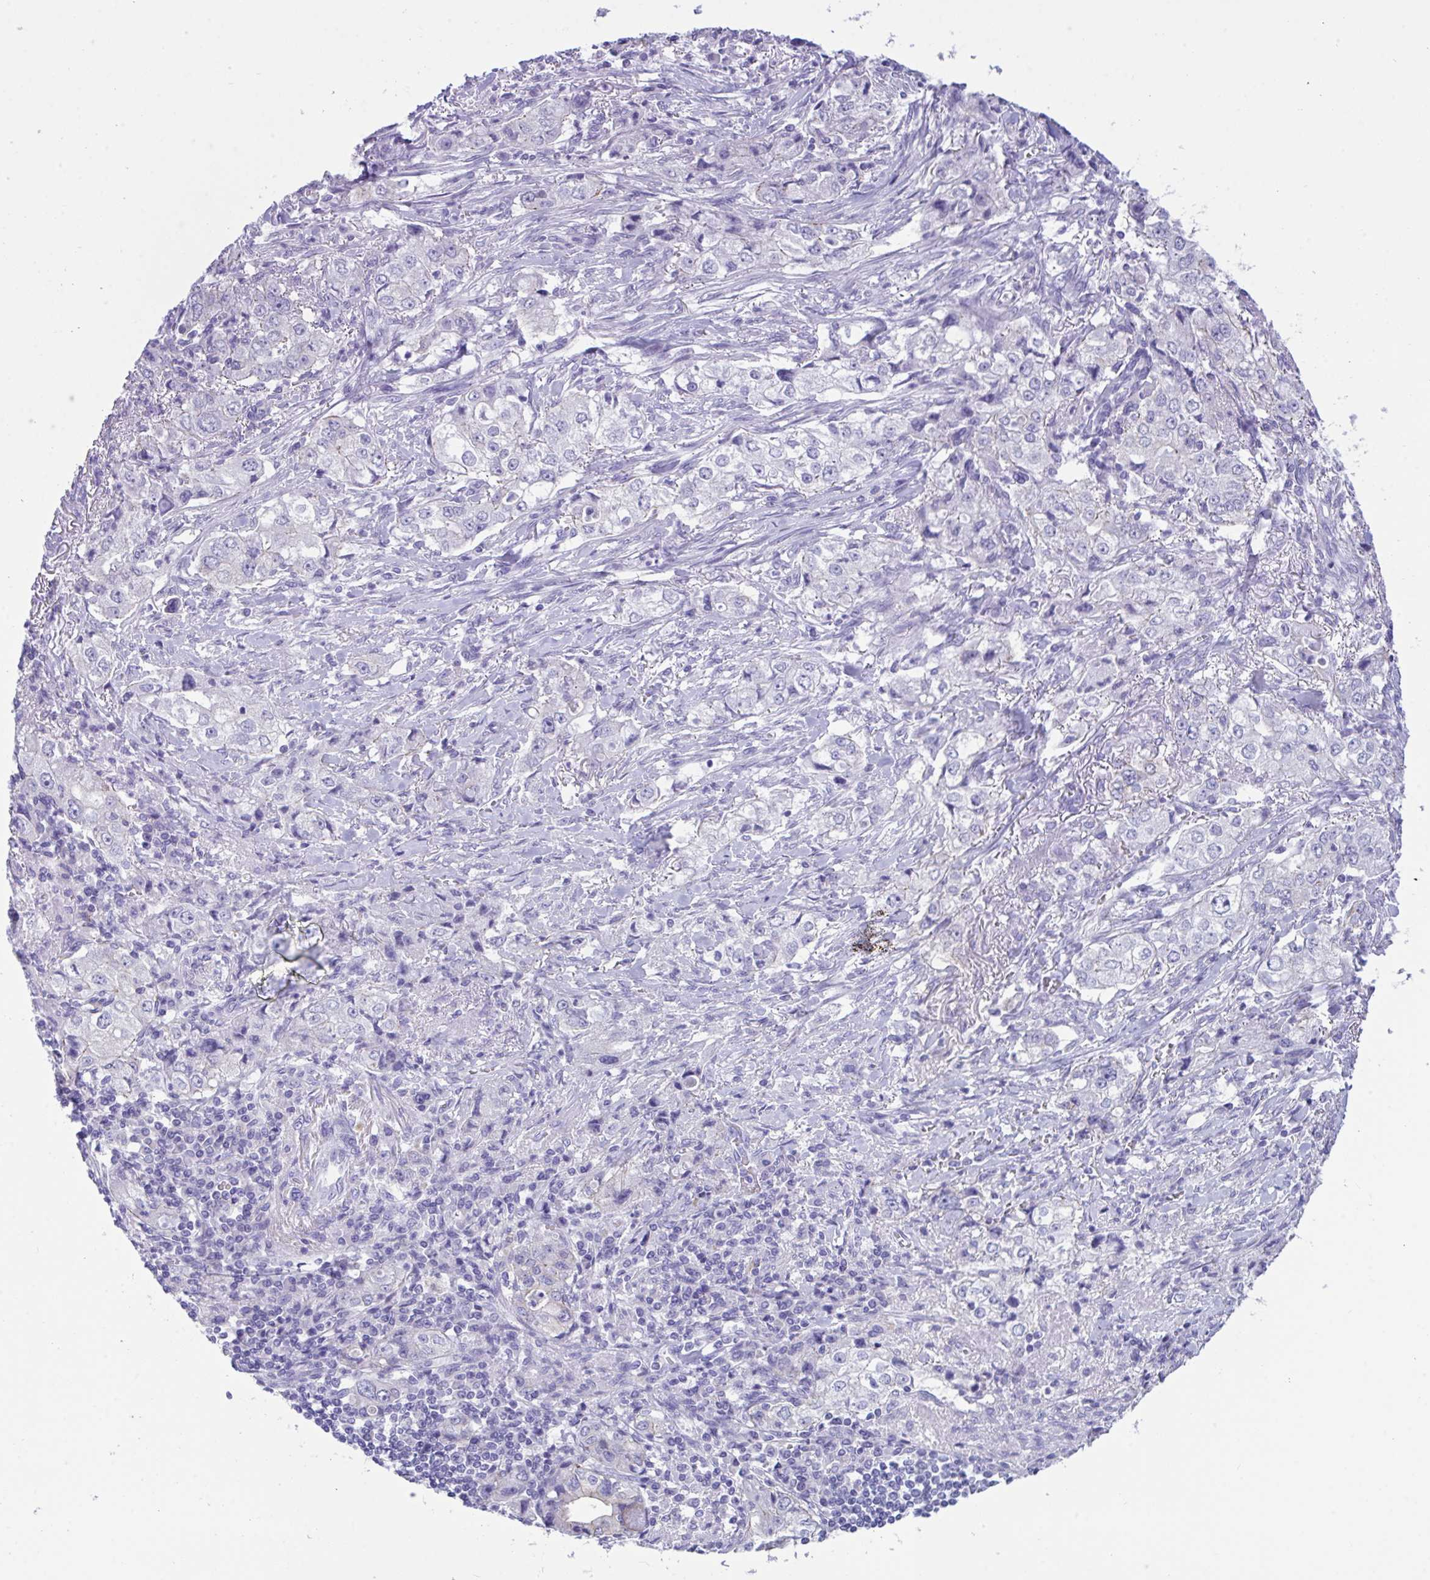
{"staining": {"intensity": "negative", "quantity": "none", "location": "none"}, "tissue": "stomach cancer", "cell_type": "Tumor cells", "image_type": "cancer", "snomed": [{"axis": "morphology", "description": "Adenocarcinoma, NOS"}, {"axis": "topography", "description": "Stomach, upper"}], "caption": "Image shows no significant protein expression in tumor cells of adenocarcinoma (stomach).", "gene": "GLB1L2", "patient": {"sex": "male", "age": 75}}